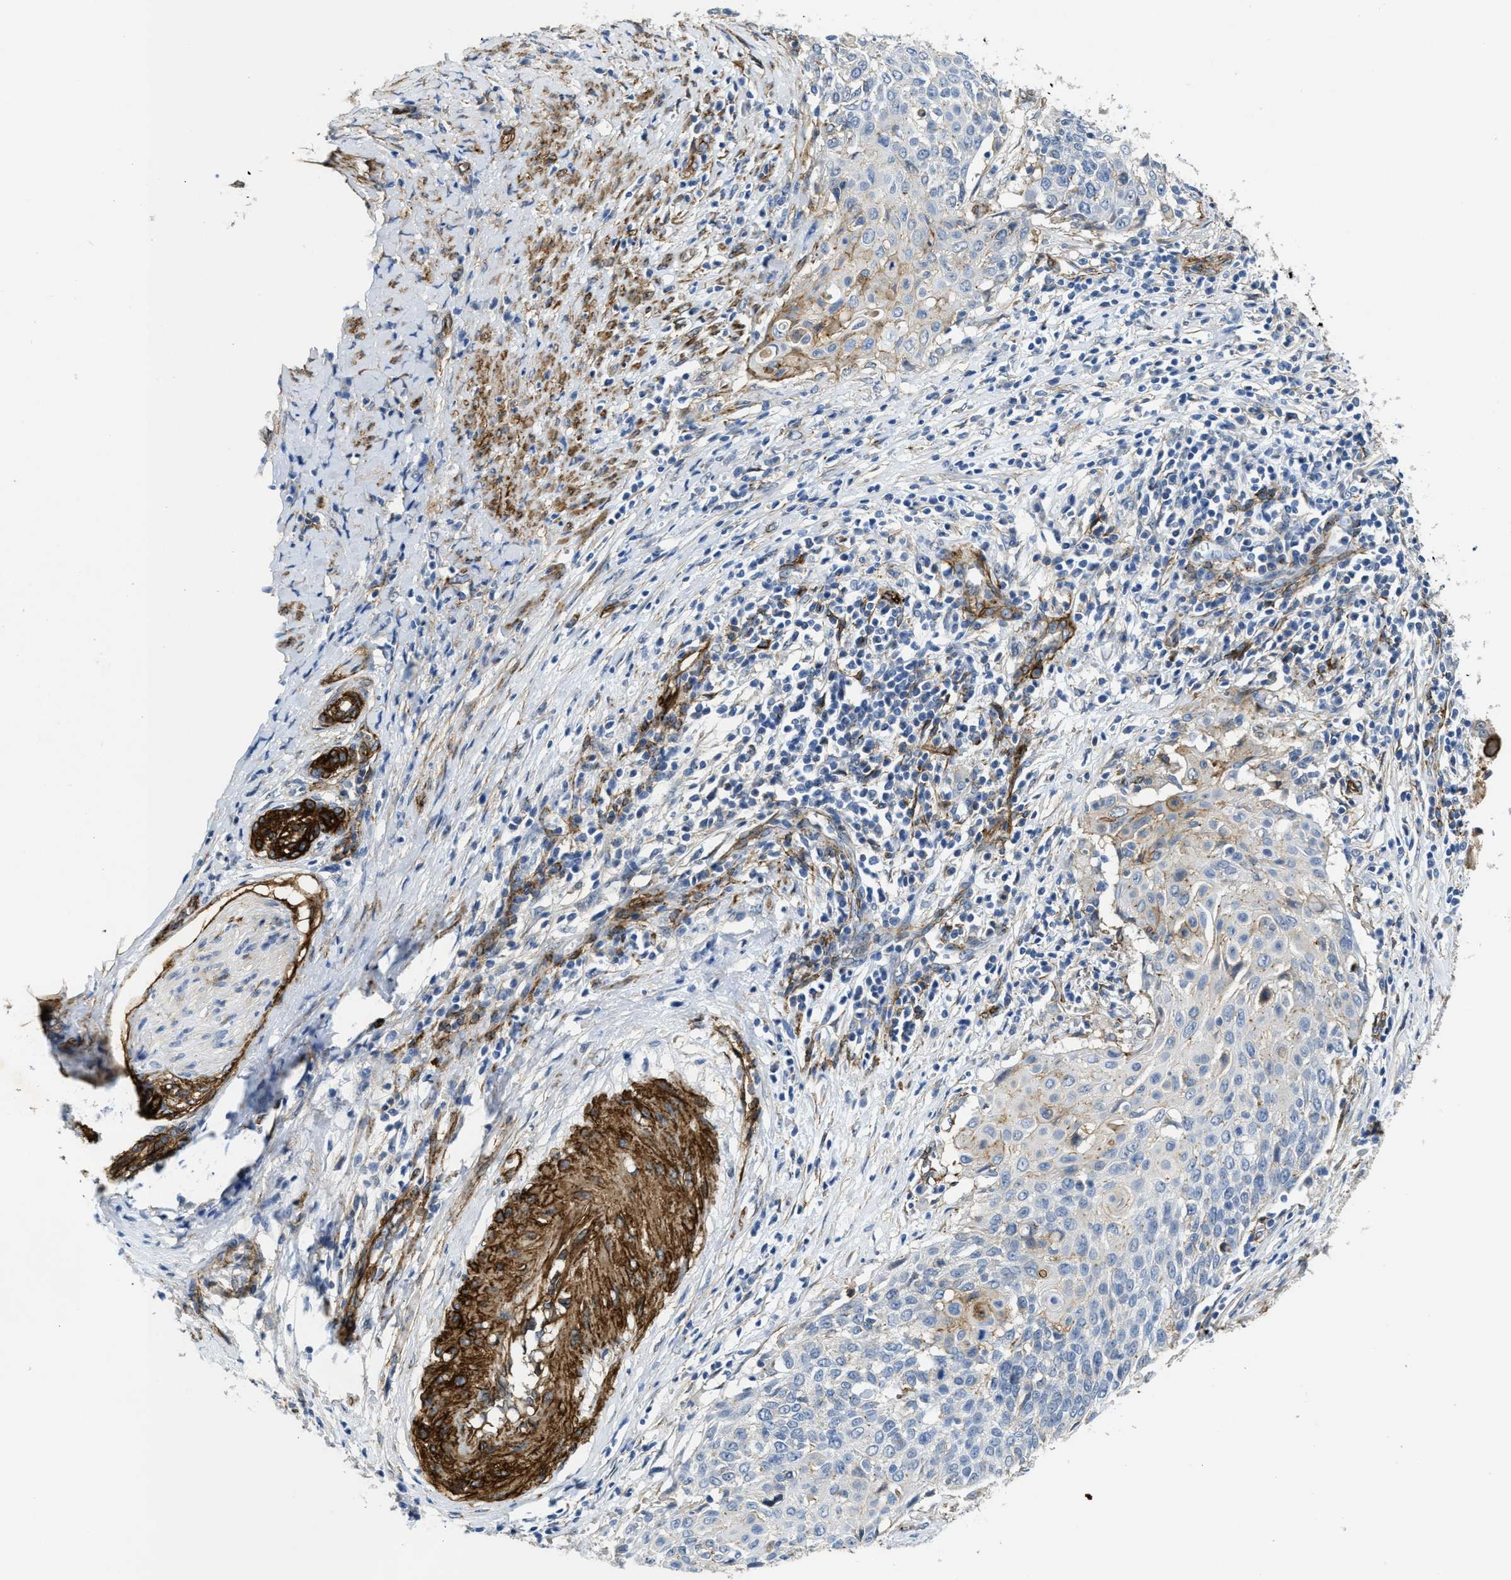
{"staining": {"intensity": "moderate", "quantity": "<25%", "location": "cytoplasmic/membranous"}, "tissue": "cervical cancer", "cell_type": "Tumor cells", "image_type": "cancer", "snomed": [{"axis": "morphology", "description": "Squamous cell carcinoma, NOS"}, {"axis": "topography", "description": "Cervix"}], "caption": "A micrograph of human squamous cell carcinoma (cervical) stained for a protein exhibits moderate cytoplasmic/membranous brown staining in tumor cells.", "gene": "NAB1", "patient": {"sex": "female", "age": 39}}